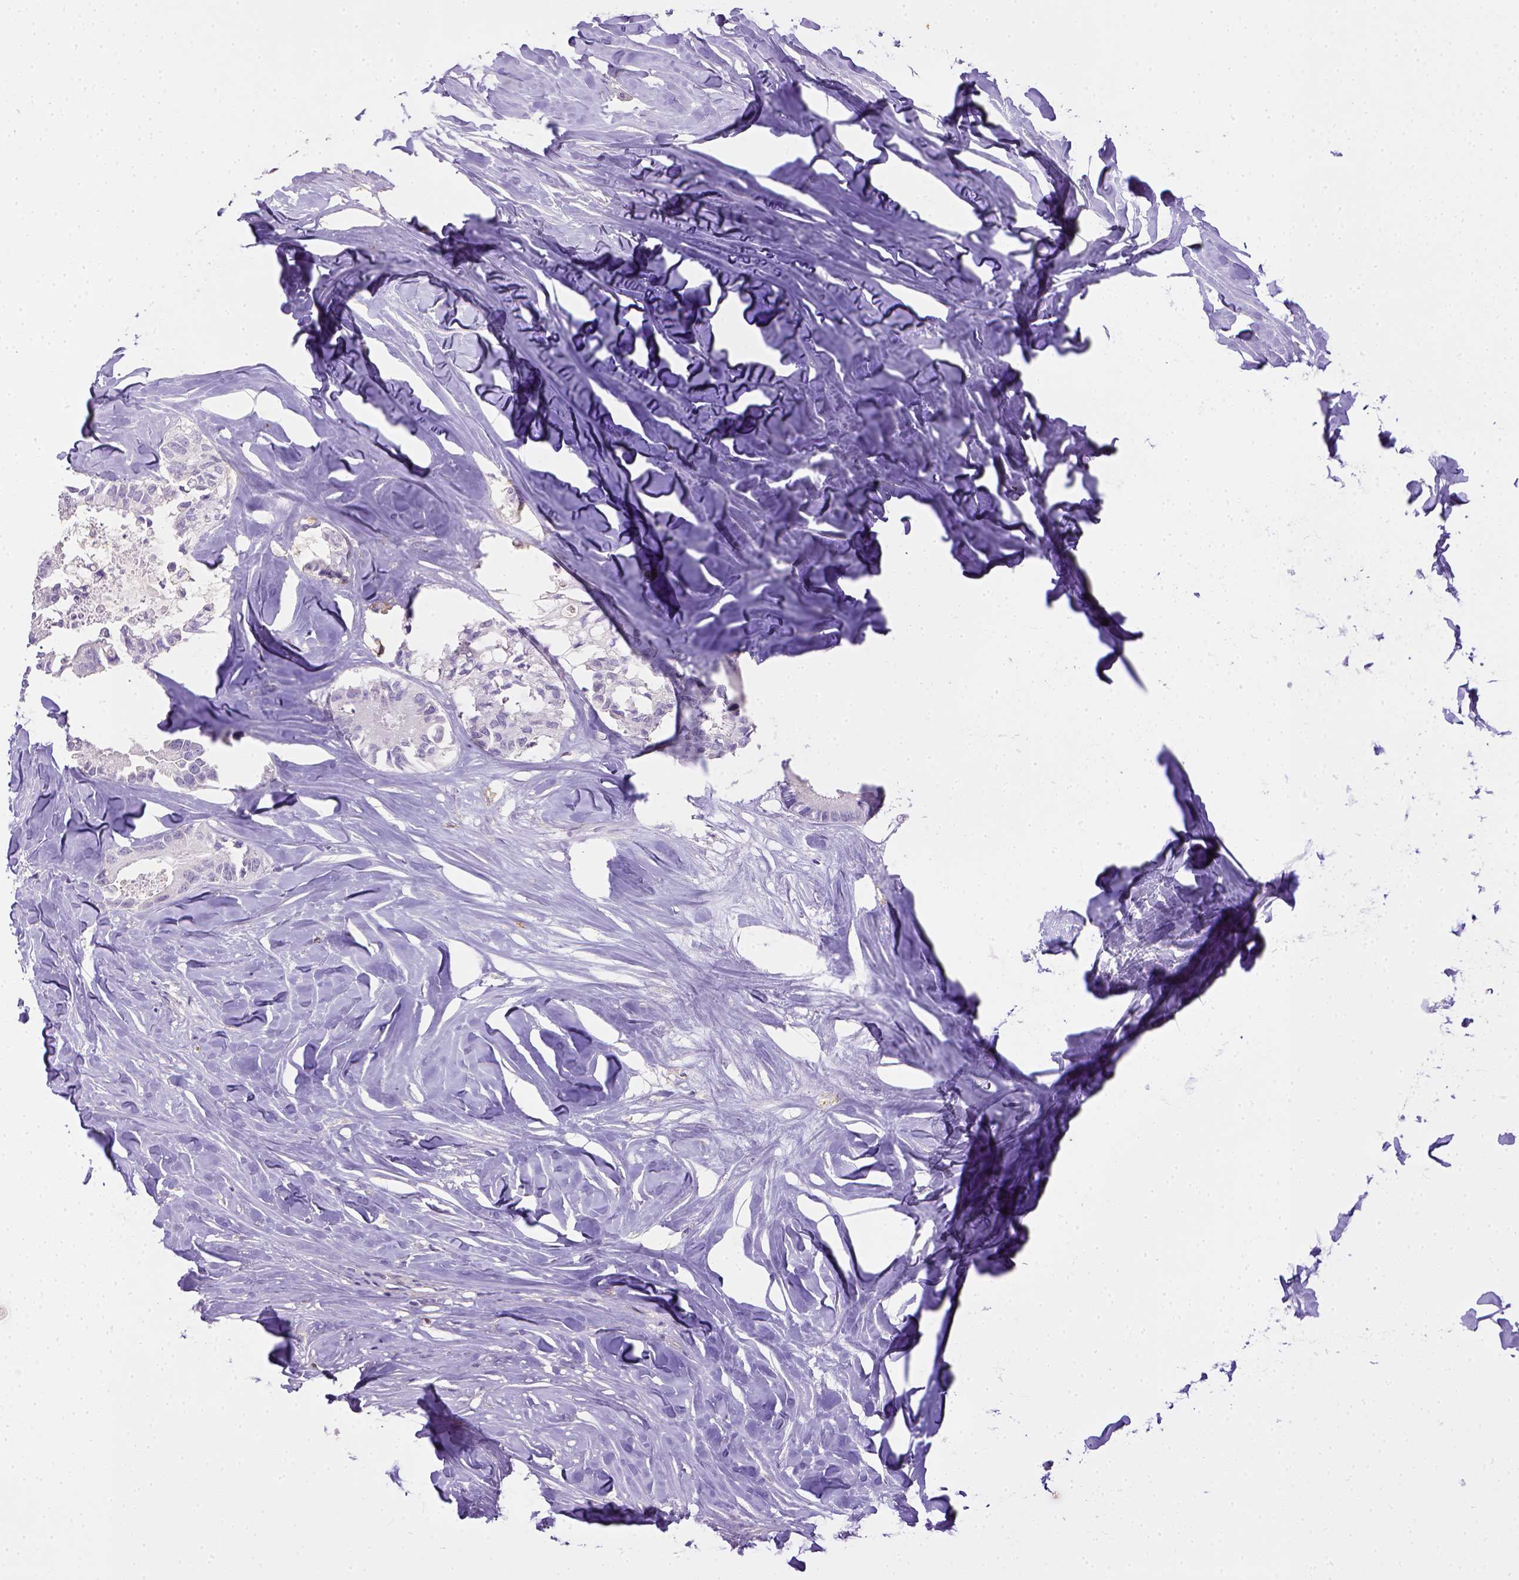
{"staining": {"intensity": "negative", "quantity": "none", "location": "none"}, "tissue": "colorectal cancer", "cell_type": "Tumor cells", "image_type": "cancer", "snomed": [{"axis": "morphology", "description": "Adenocarcinoma, NOS"}, {"axis": "topography", "description": "Colon"}, {"axis": "topography", "description": "Rectum"}], "caption": "This histopathology image is of adenocarcinoma (colorectal) stained with immunohistochemistry (IHC) to label a protein in brown with the nuclei are counter-stained blue. There is no expression in tumor cells. The staining is performed using DAB (3,3'-diaminobenzidine) brown chromogen with nuclei counter-stained in using hematoxylin.", "gene": "ITGAM", "patient": {"sex": "male", "age": 57}}